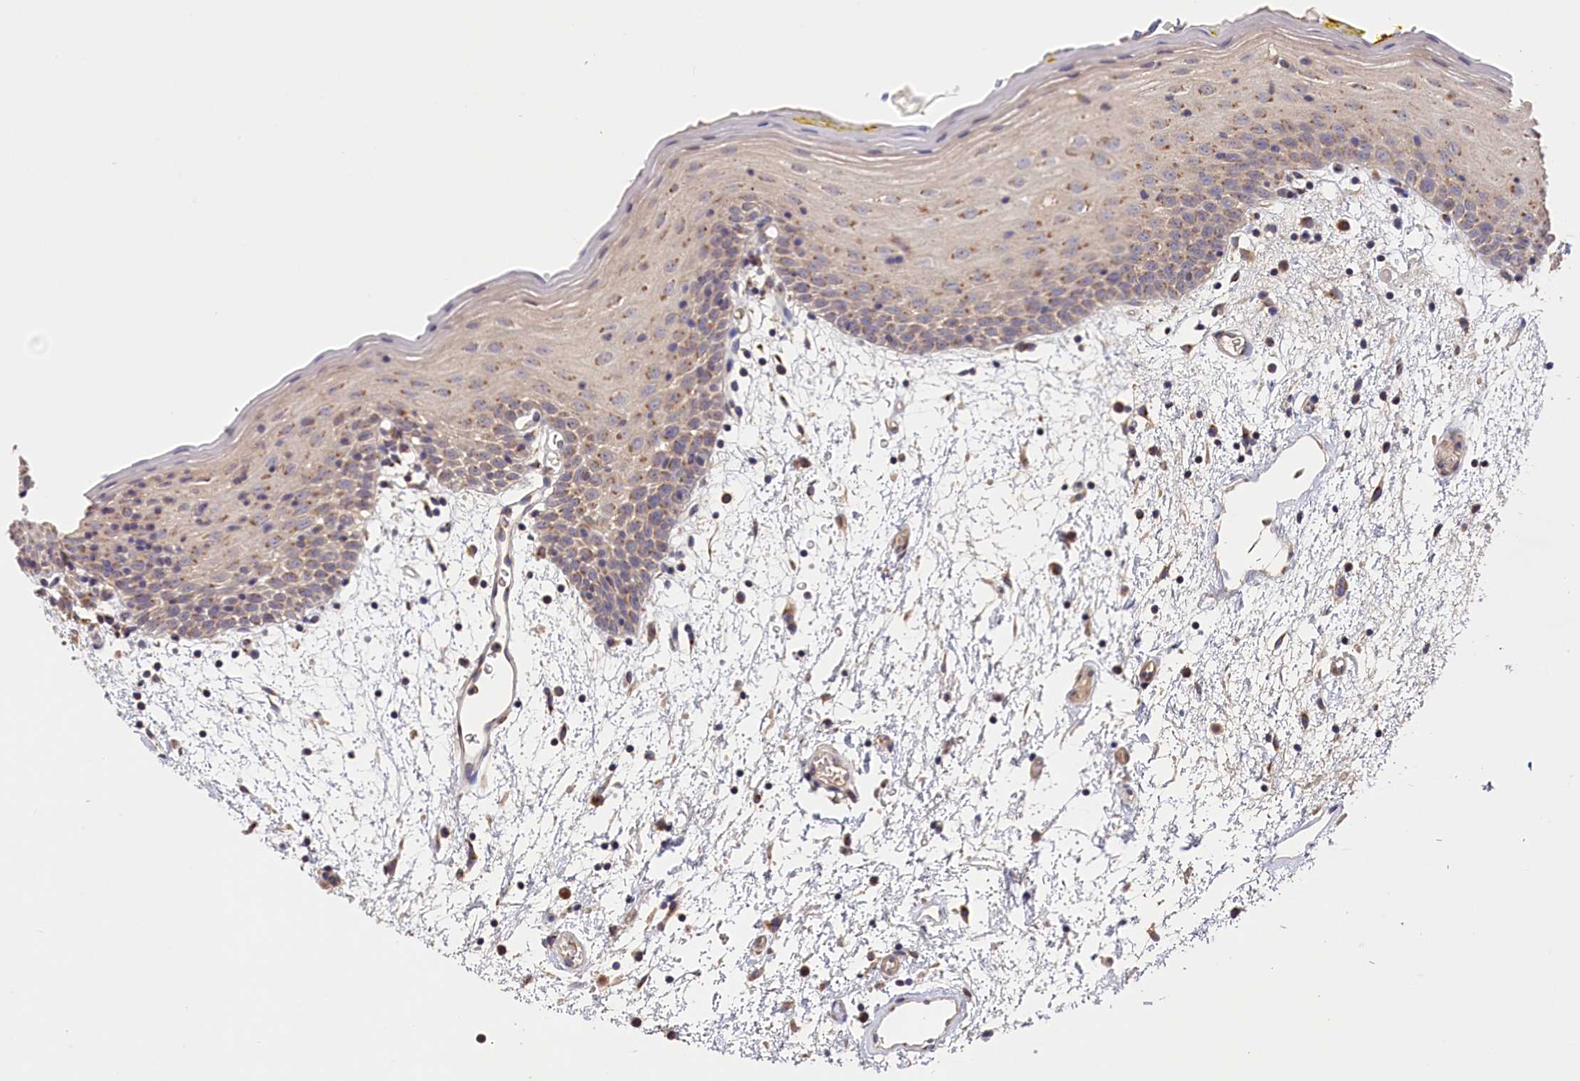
{"staining": {"intensity": "weak", "quantity": "25%-75%", "location": "cytoplasmic/membranous"}, "tissue": "oral mucosa", "cell_type": "Squamous epithelial cells", "image_type": "normal", "snomed": [{"axis": "morphology", "description": "Normal tissue, NOS"}, {"axis": "topography", "description": "Skeletal muscle"}, {"axis": "topography", "description": "Oral tissue"}, {"axis": "topography", "description": "Salivary gland"}, {"axis": "topography", "description": "Peripheral nerve tissue"}], "caption": "Immunohistochemistry of normal oral mucosa exhibits low levels of weak cytoplasmic/membranous expression in approximately 25%-75% of squamous epithelial cells. The staining is performed using DAB brown chromogen to label protein expression. The nuclei are counter-stained blue using hematoxylin.", "gene": "TANGO6", "patient": {"sex": "male", "age": 54}}